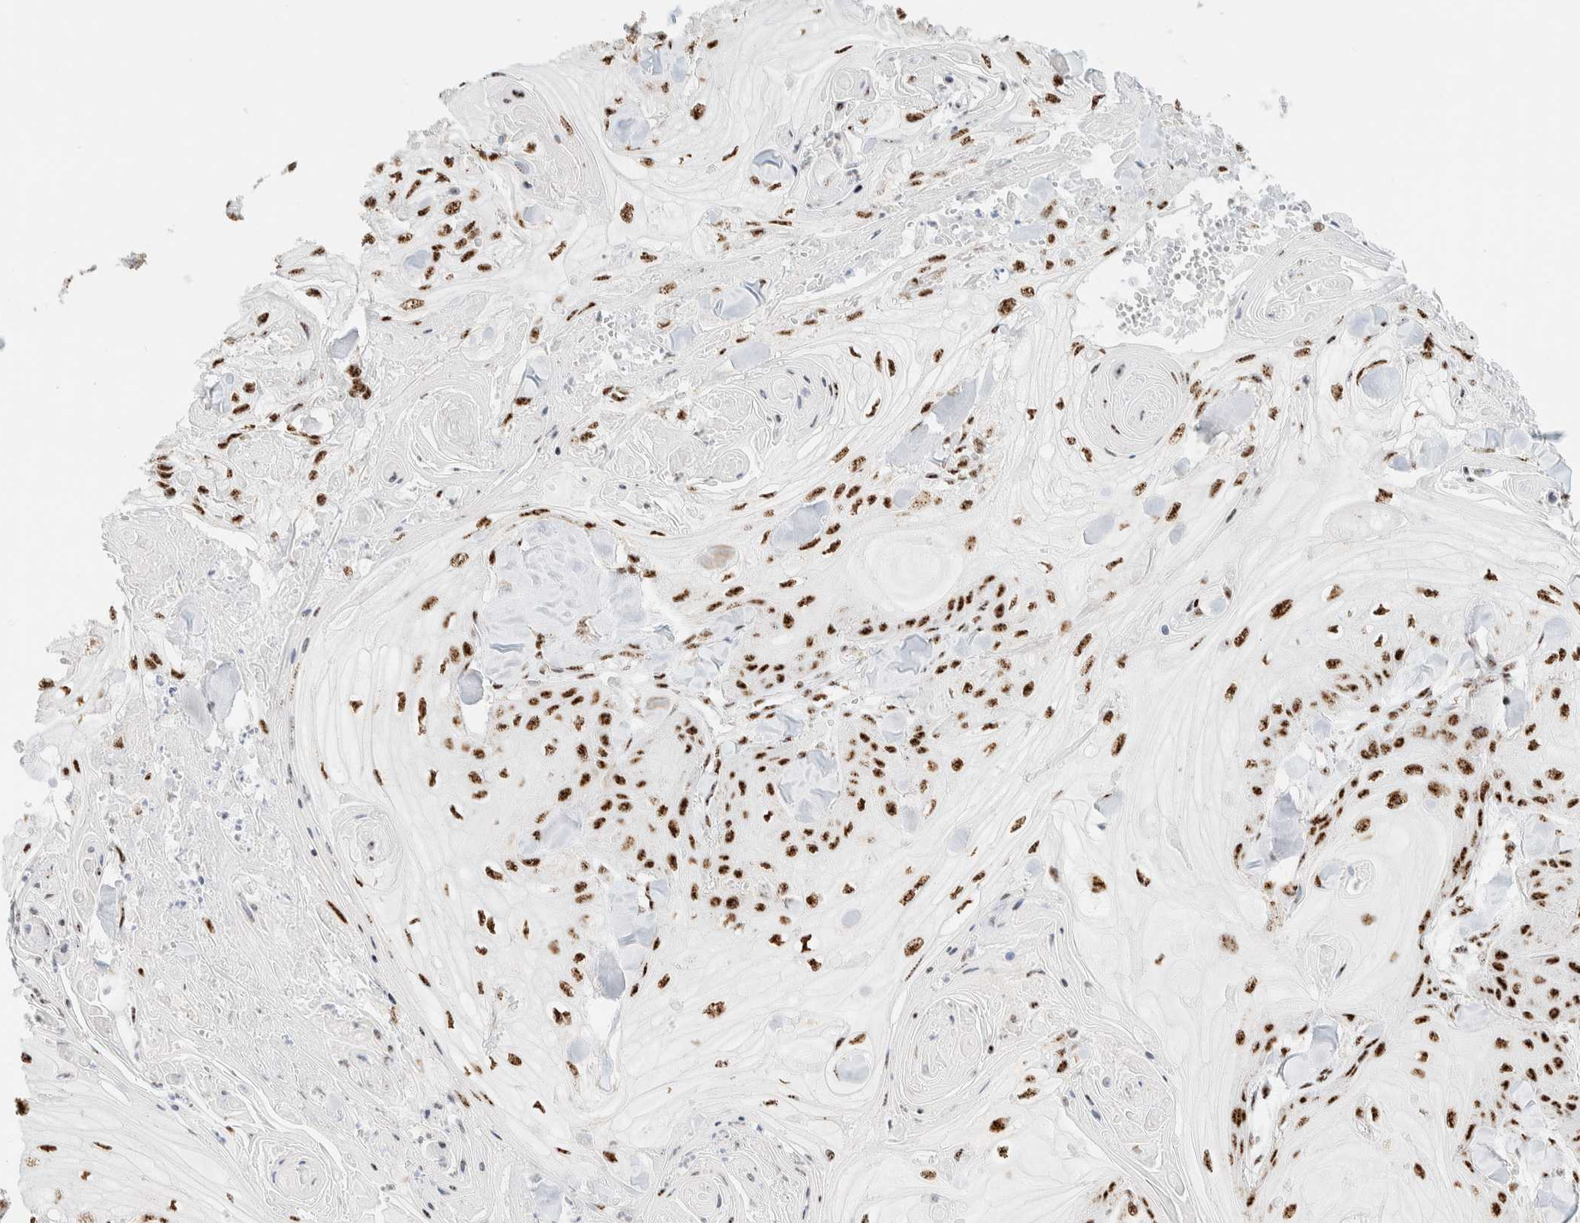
{"staining": {"intensity": "strong", "quantity": ">75%", "location": "nuclear"}, "tissue": "skin cancer", "cell_type": "Tumor cells", "image_type": "cancer", "snomed": [{"axis": "morphology", "description": "Squamous cell carcinoma, NOS"}, {"axis": "topography", "description": "Skin"}], "caption": "Immunohistochemical staining of human skin cancer demonstrates high levels of strong nuclear staining in about >75% of tumor cells. (Stains: DAB in brown, nuclei in blue, Microscopy: brightfield microscopy at high magnification).", "gene": "SON", "patient": {"sex": "male", "age": 74}}